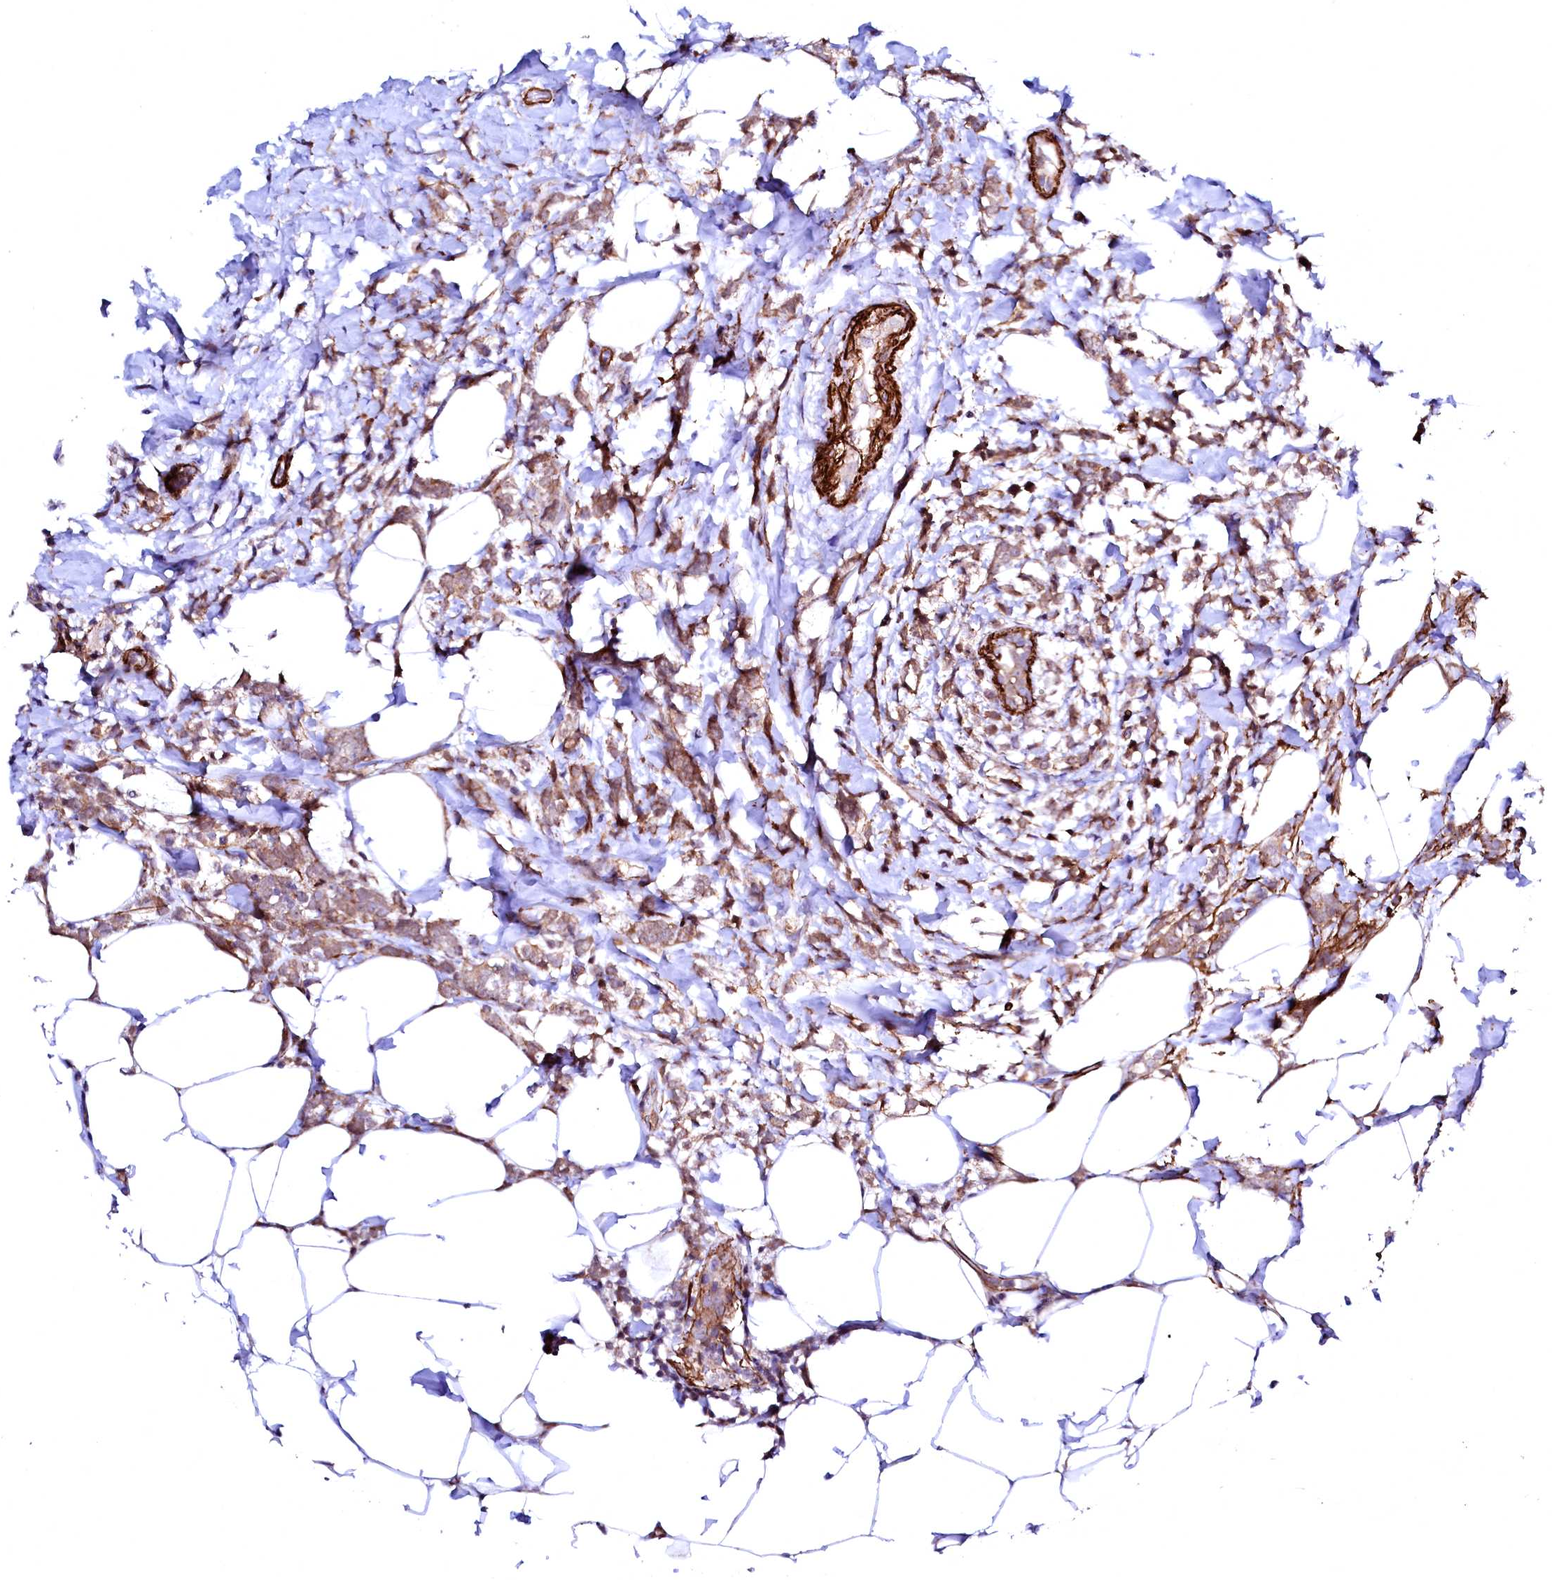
{"staining": {"intensity": "moderate", "quantity": ">75%", "location": "cytoplasmic/membranous"}, "tissue": "breast cancer", "cell_type": "Tumor cells", "image_type": "cancer", "snomed": [{"axis": "morphology", "description": "Lobular carcinoma"}, {"axis": "topography", "description": "Breast"}], "caption": "Protein expression by immunohistochemistry (IHC) shows moderate cytoplasmic/membranous staining in about >75% of tumor cells in breast lobular carcinoma. Using DAB (brown) and hematoxylin (blue) stains, captured at high magnification using brightfield microscopy.", "gene": "GPR176", "patient": {"sex": "female", "age": 58}}